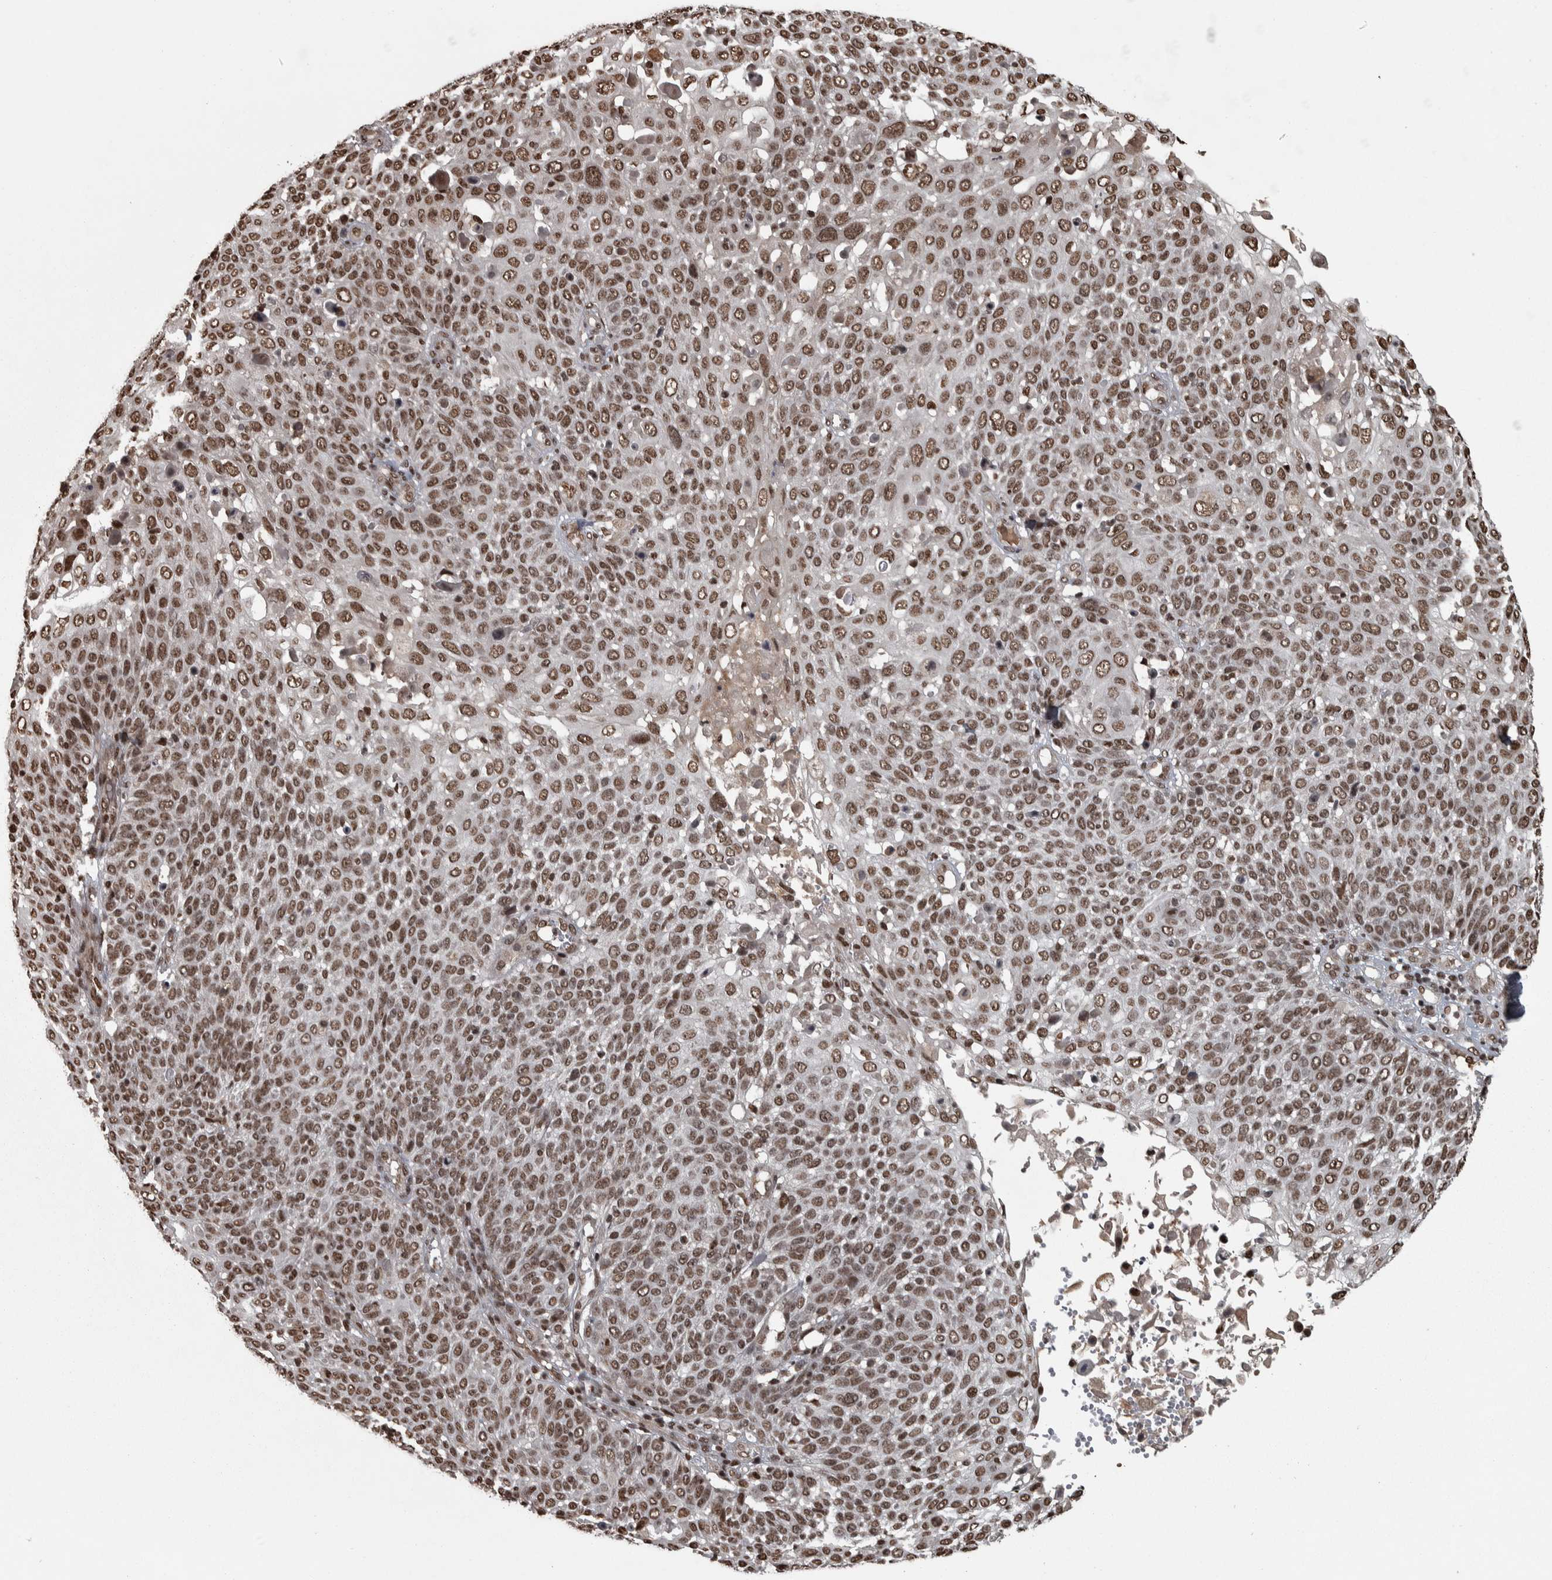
{"staining": {"intensity": "moderate", "quantity": ">75%", "location": "nuclear"}, "tissue": "cervical cancer", "cell_type": "Tumor cells", "image_type": "cancer", "snomed": [{"axis": "morphology", "description": "Squamous cell carcinoma, NOS"}, {"axis": "topography", "description": "Cervix"}], "caption": "About >75% of tumor cells in human cervical cancer demonstrate moderate nuclear protein expression as visualized by brown immunohistochemical staining.", "gene": "ZFHX4", "patient": {"sex": "female", "age": 74}}